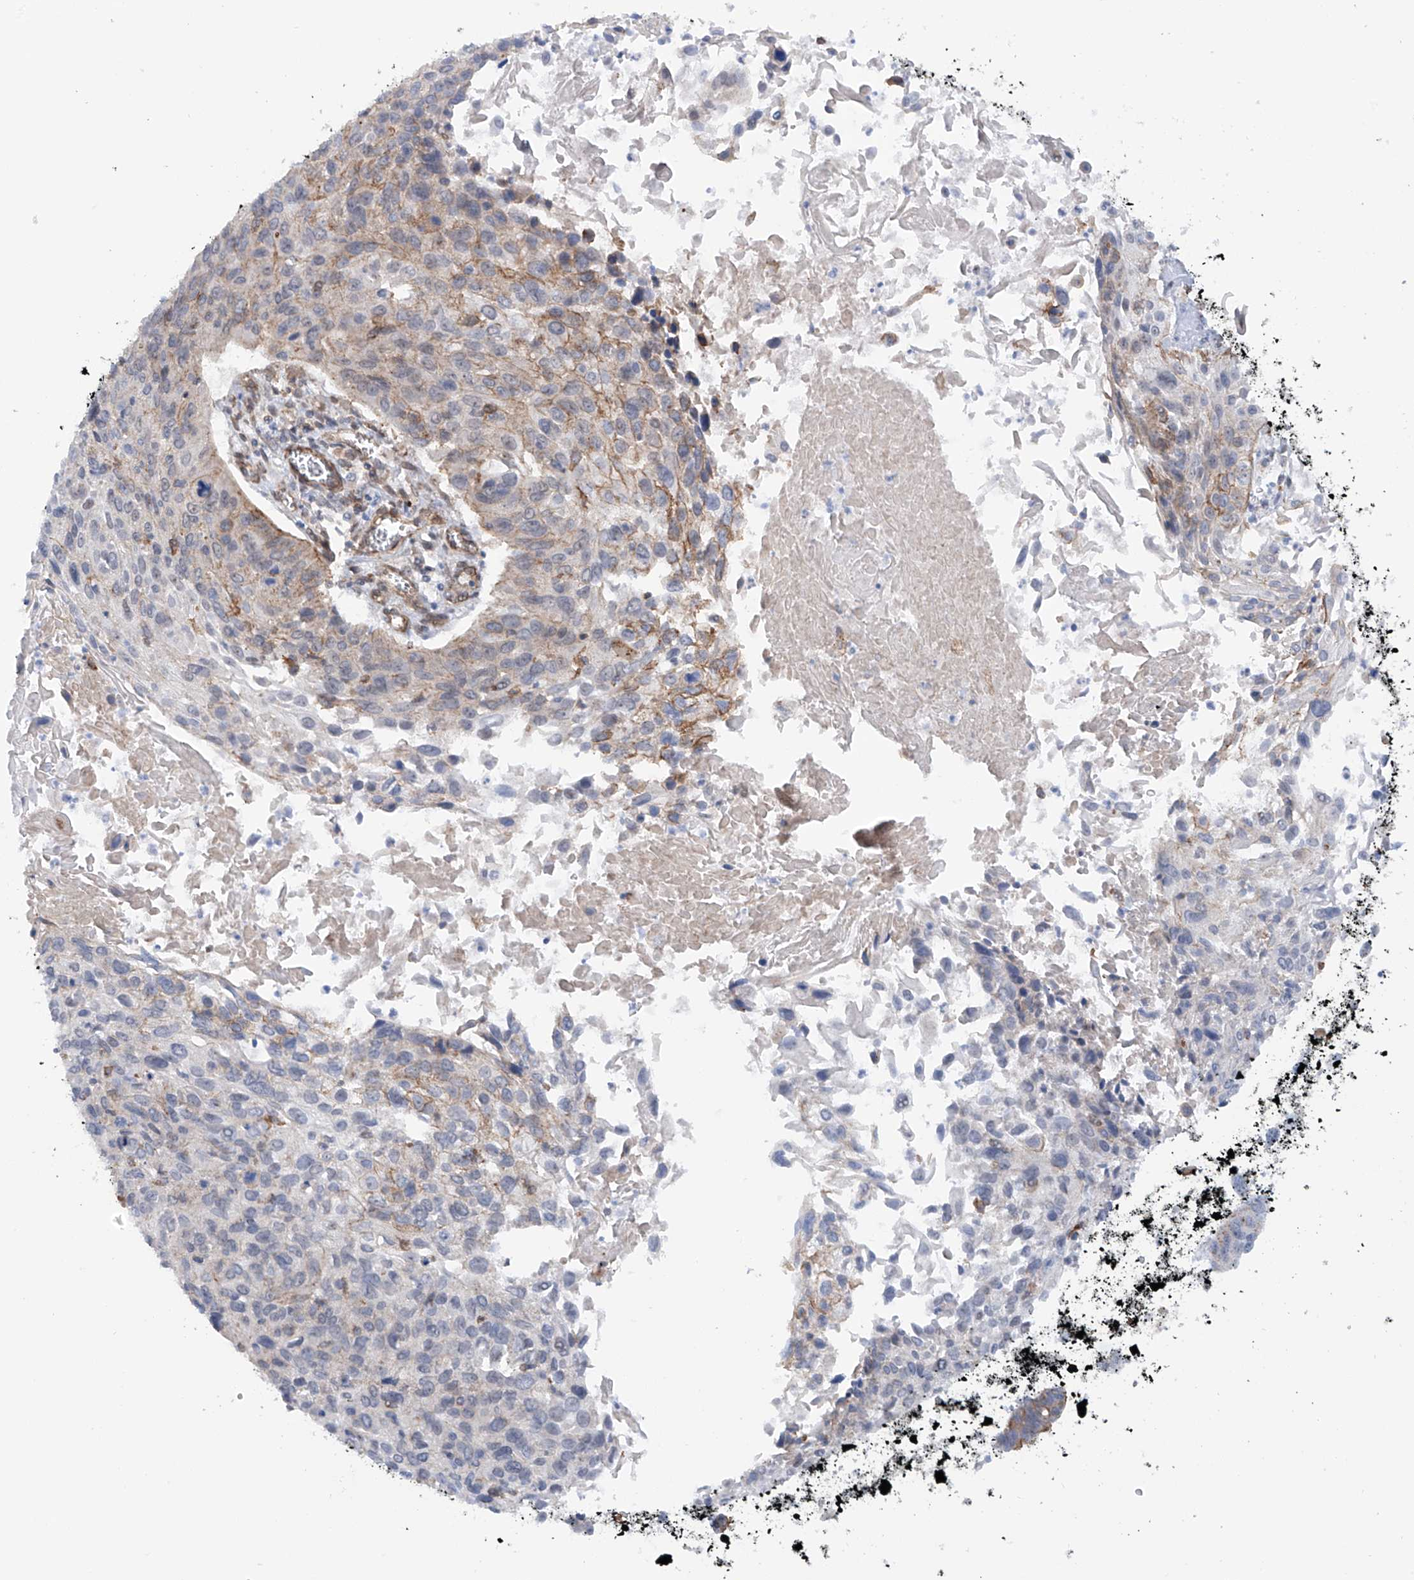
{"staining": {"intensity": "moderate", "quantity": "<25%", "location": "cytoplasmic/membranous"}, "tissue": "cervical cancer", "cell_type": "Tumor cells", "image_type": "cancer", "snomed": [{"axis": "morphology", "description": "Squamous cell carcinoma, NOS"}, {"axis": "topography", "description": "Cervix"}], "caption": "Immunohistochemistry (IHC) photomicrograph of squamous cell carcinoma (cervical) stained for a protein (brown), which demonstrates low levels of moderate cytoplasmic/membranous positivity in approximately <25% of tumor cells.", "gene": "ZNF490", "patient": {"sex": "female", "age": 51}}